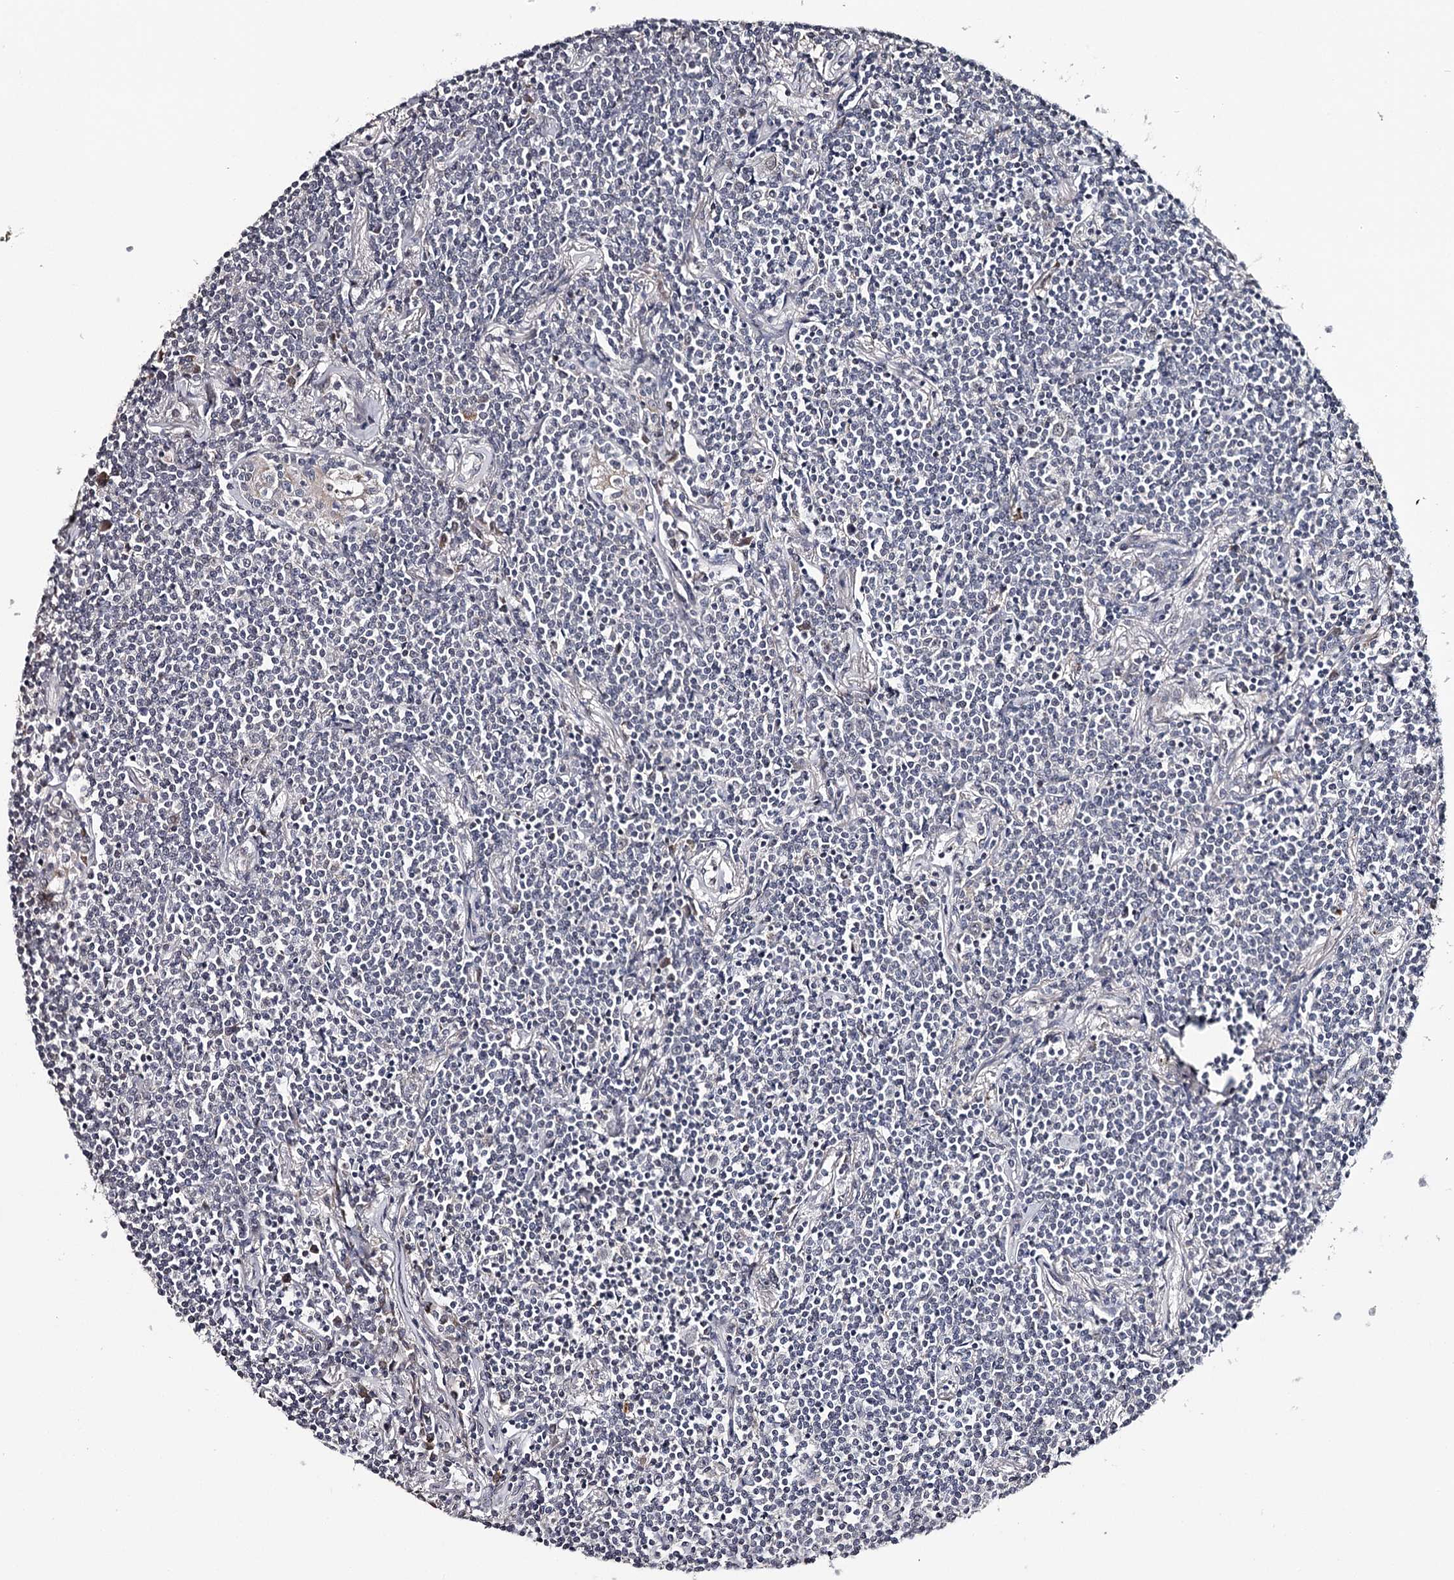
{"staining": {"intensity": "negative", "quantity": "none", "location": "none"}, "tissue": "lymphoma", "cell_type": "Tumor cells", "image_type": "cancer", "snomed": [{"axis": "morphology", "description": "Malignant lymphoma, non-Hodgkin's type, Low grade"}, {"axis": "topography", "description": "Lung"}], "caption": "Tumor cells show no significant positivity in malignant lymphoma, non-Hodgkin's type (low-grade).", "gene": "GTSF1", "patient": {"sex": "female", "age": 71}}